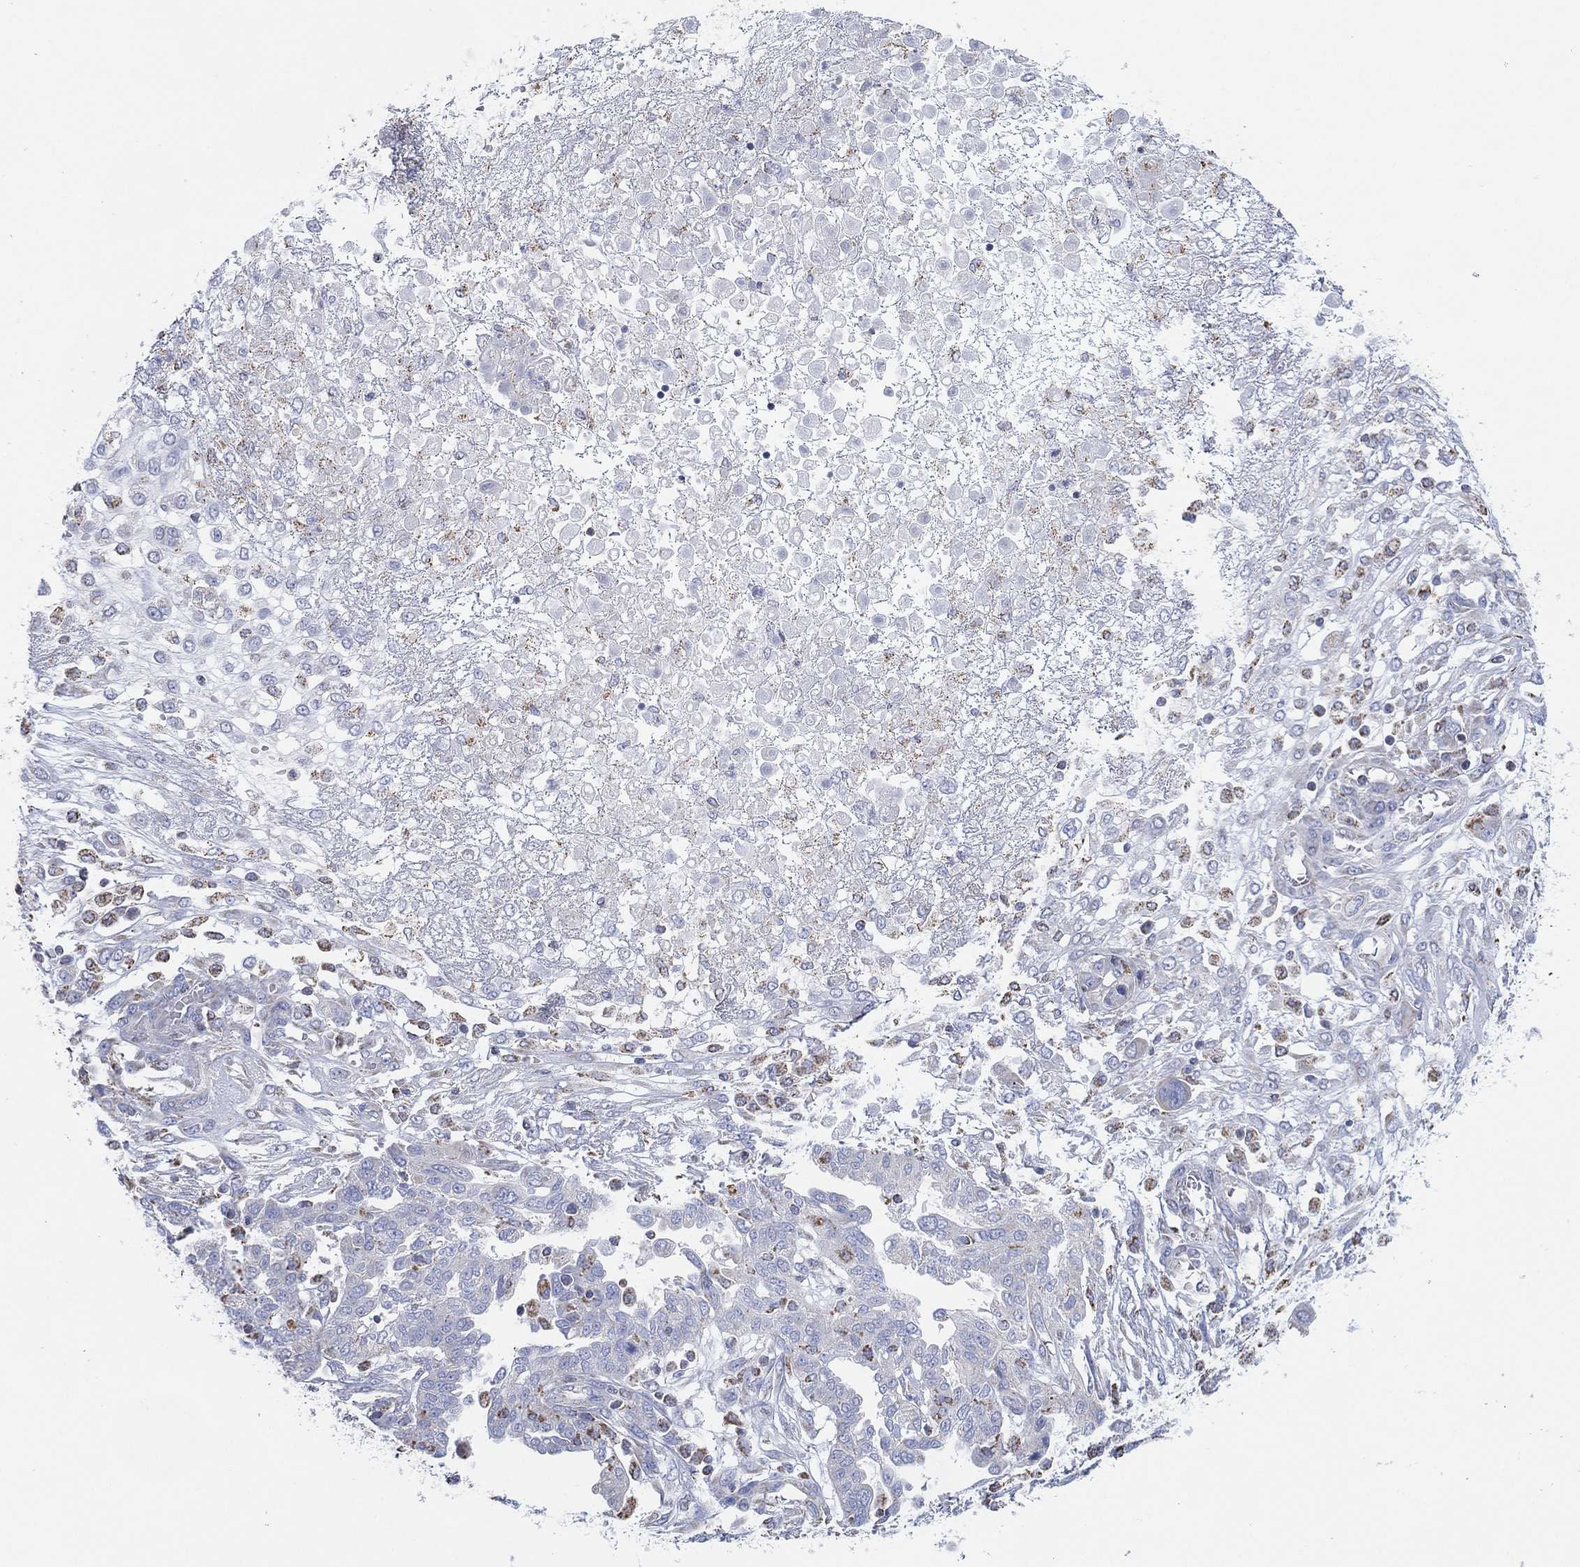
{"staining": {"intensity": "negative", "quantity": "none", "location": "none"}, "tissue": "ovarian cancer", "cell_type": "Tumor cells", "image_type": "cancer", "snomed": [{"axis": "morphology", "description": "Cystadenocarcinoma, serous, NOS"}, {"axis": "topography", "description": "Ovary"}], "caption": "An image of ovarian serous cystadenocarcinoma stained for a protein displays no brown staining in tumor cells.", "gene": "CFTR", "patient": {"sex": "female", "age": 67}}